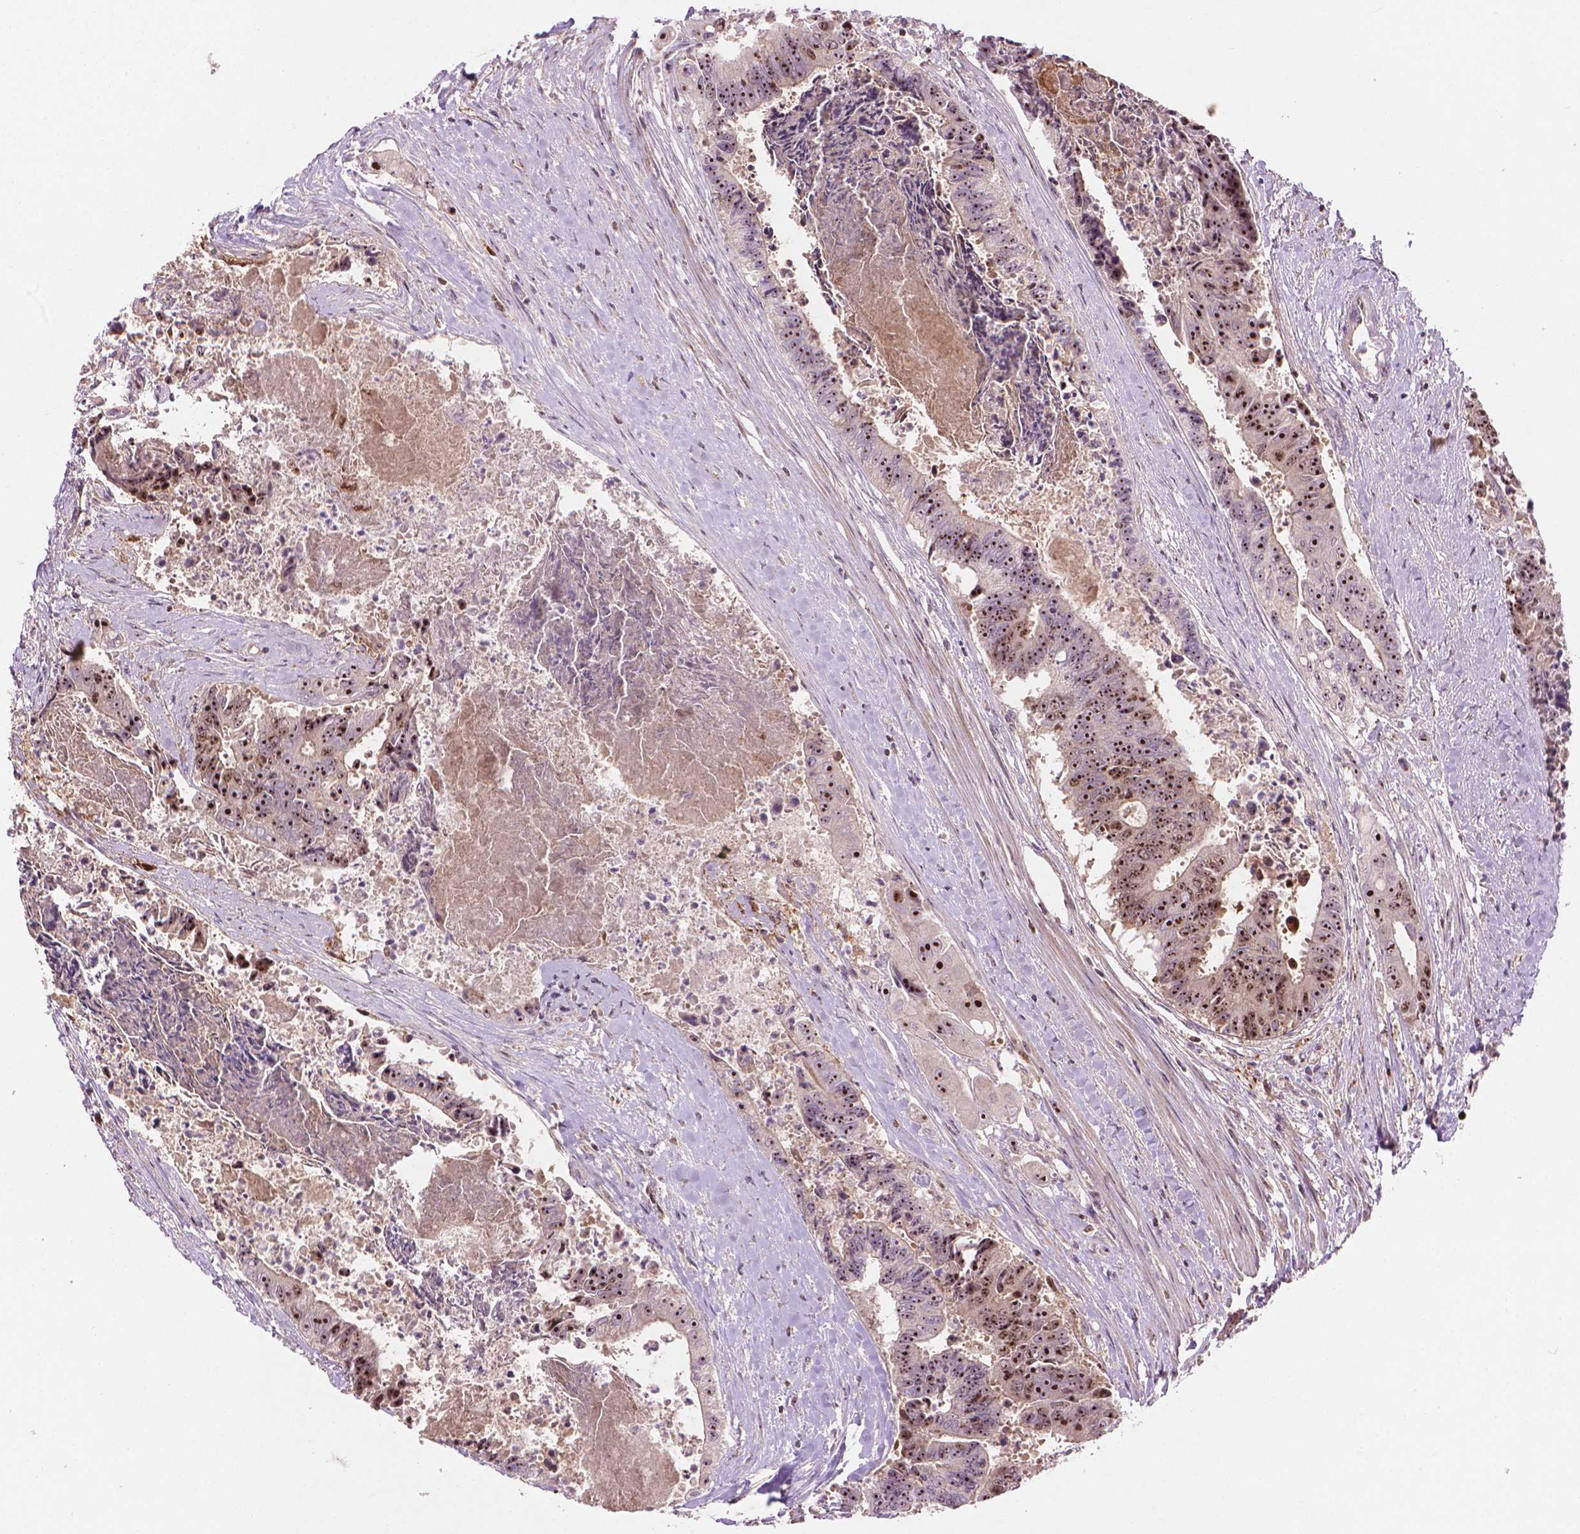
{"staining": {"intensity": "strong", "quantity": ">75%", "location": "nuclear"}, "tissue": "colorectal cancer", "cell_type": "Tumor cells", "image_type": "cancer", "snomed": [{"axis": "morphology", "description": "Adenocarcinoma, NOS"}, {"axis": "topography", "description": "Rectum"}], "caption": "An image of human adenocarcinoma (colorectal) stained for a protein shows strong nuclear brown staining in tumor cells.", "gene": "SMC2", "patient": {"sex": "male", "age": 54}}